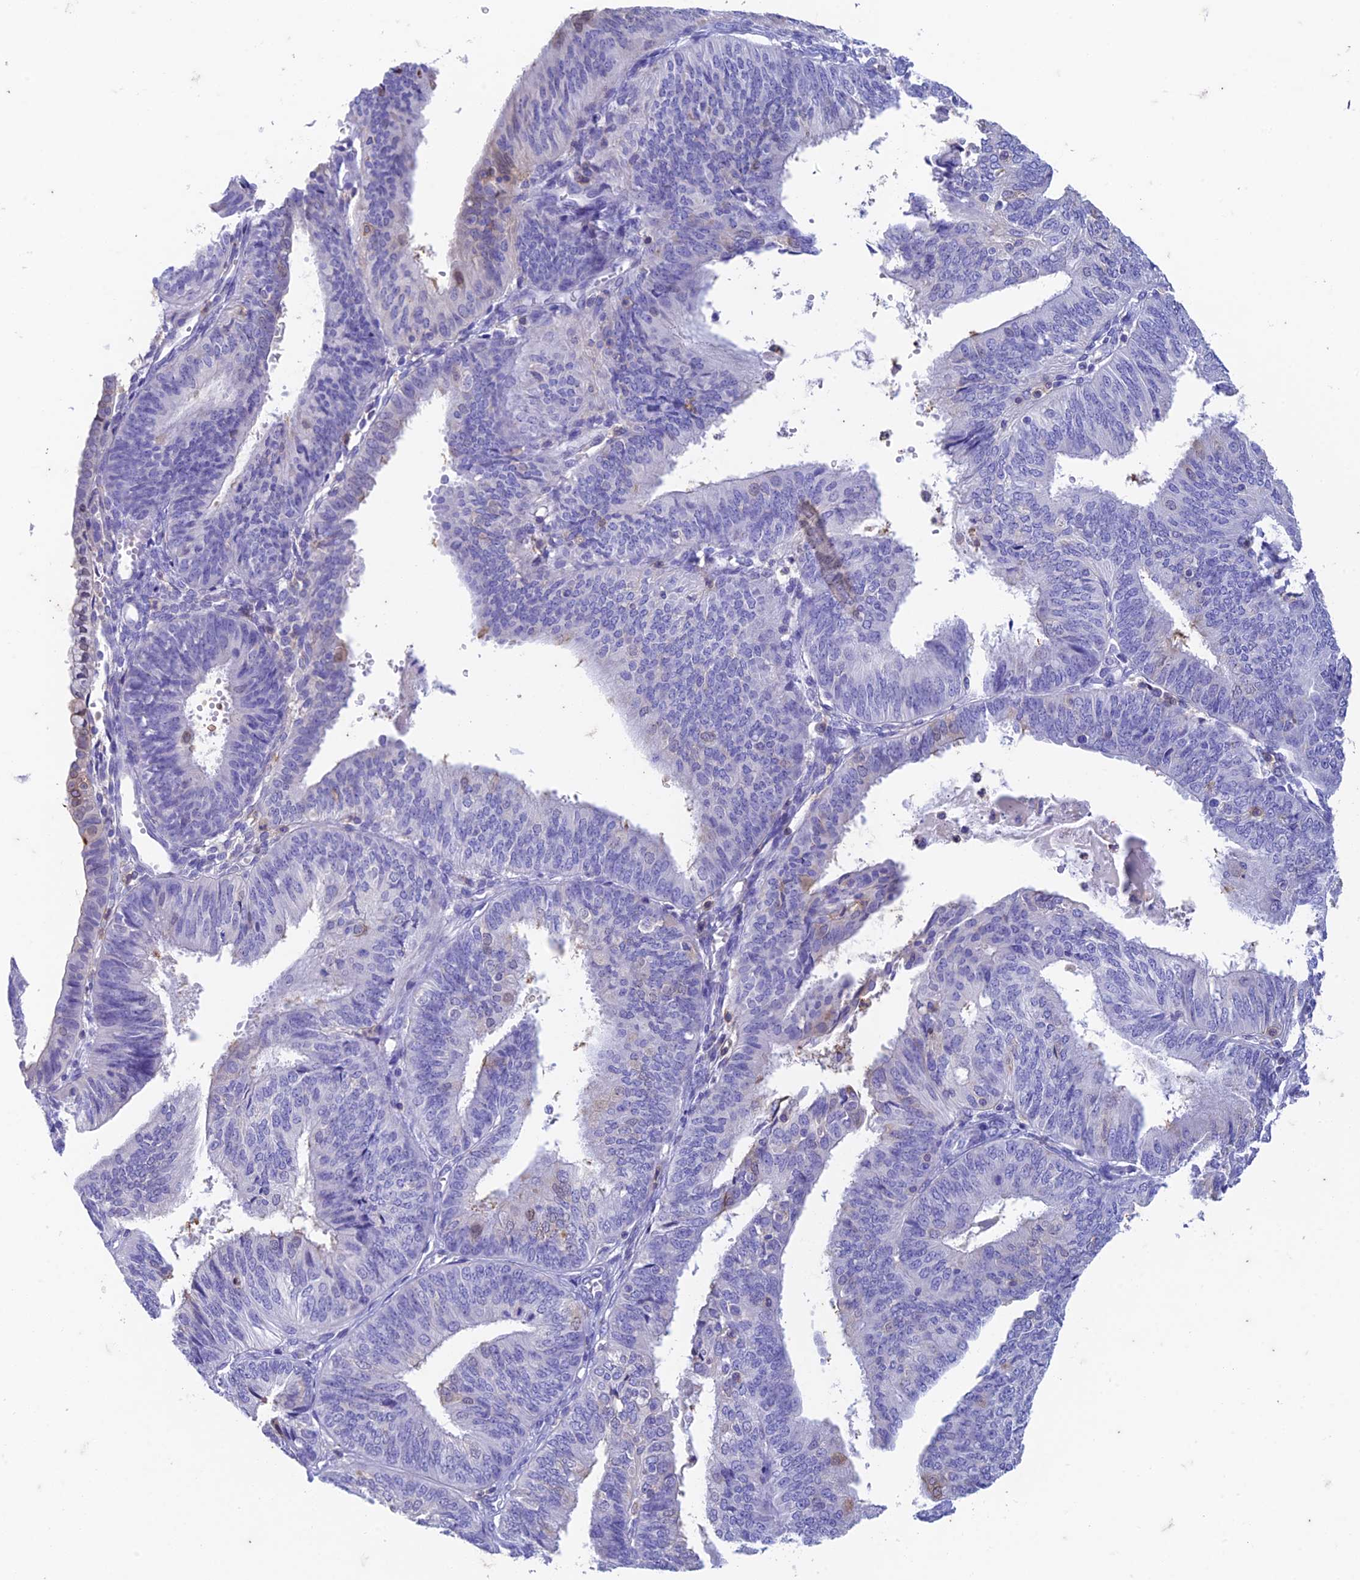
{"staining": {"intensity": "weak", "quantity": "<25%", "location": "cytoplasmic/membranous"}, "tissue": "endometrial cancer", "cell_type": "Tumor cells", "image_type": "cancer", "snomed": [{"axis": "morphology", "description": "Adenocarcinoma, NOS"}, {"axis": "topography", "description": "Endometrium"}], "caption": "Protein analysis of endometrial adenocarcinoma displays no significant positivity in tumor cells. Nuclei are stained in blue.", "gene": "FGF7", "patient": {"sex": "female", "age": 58}}